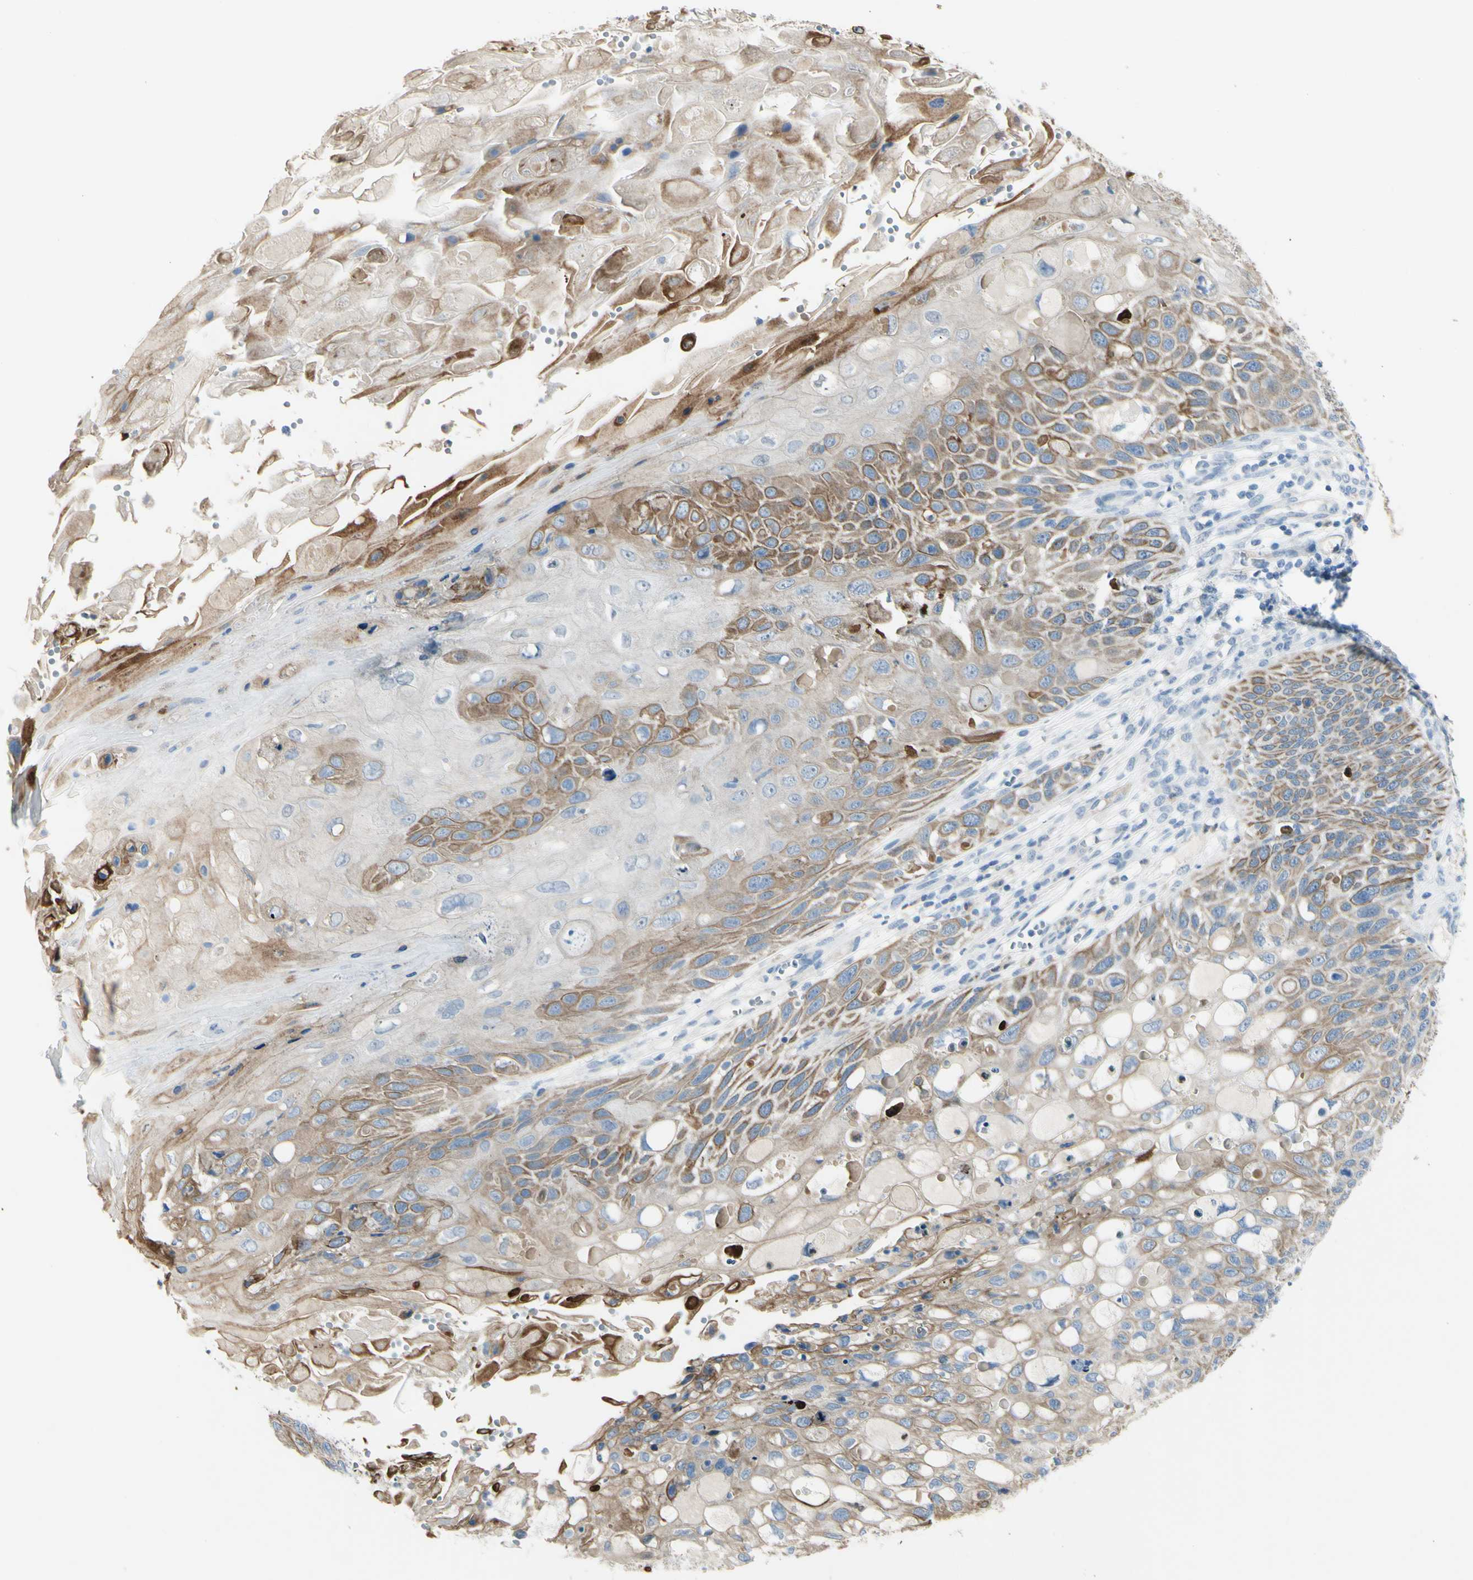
{"staining": {"intensity": "moderate", "quantity": "<25%", "location": "cytoplasmic/membranous"}, "tissue": "cervical cancer", "cell_type": "Tumor cells", "image_type": "cancer", "snomed": [{"axis": "morphology", "description": "Squamous cell carcinoma, NOS"}, {"axis": "topography", "description": "Cervix"}], "caption": "Squamous cell carcinoma (cervical) stained for a protein (brown) exhibits moderate cytoplasmic/membranous positive positivity in about <25% of tumor cells.", "gene": "ZNF557", "patient": {"sex": "female", "age": 70}}